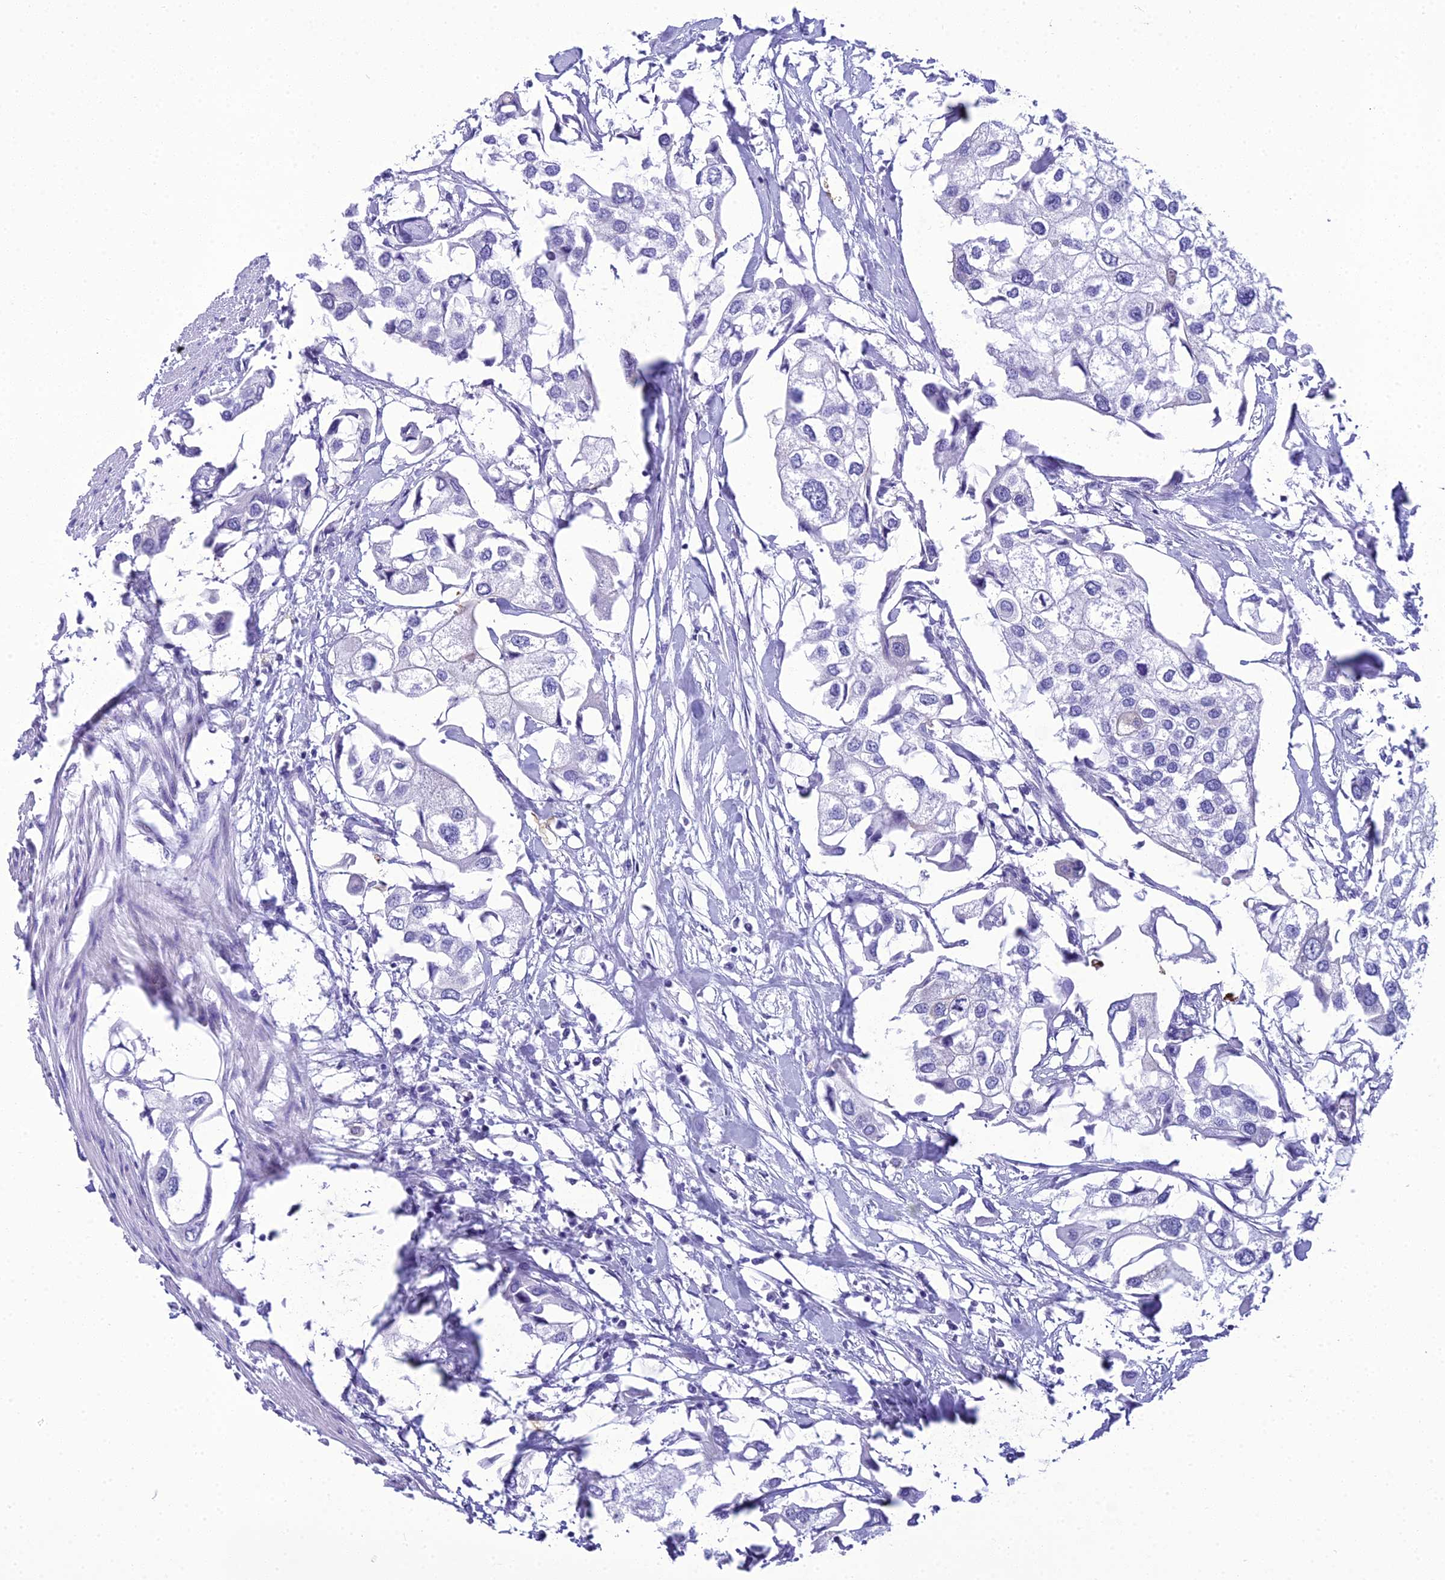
{"staining": {"intensity": "negative", "quantity": "none", "location": "none"}, "tissue": "urothelial cancer", "cell_type": "Tumor cells", "image_type": "cancer", "snomed": [{"axis": "morphology", "description": "Urothelial carcinoma, High grade"}, {"axis": "topography", "description": "Urinary bladder"}], "caption": "Tumor cells are negative for brown protein staining in urothelial cancer.", "gene": "ZNF442", "patient": {"sex": "male", "age": 64}}